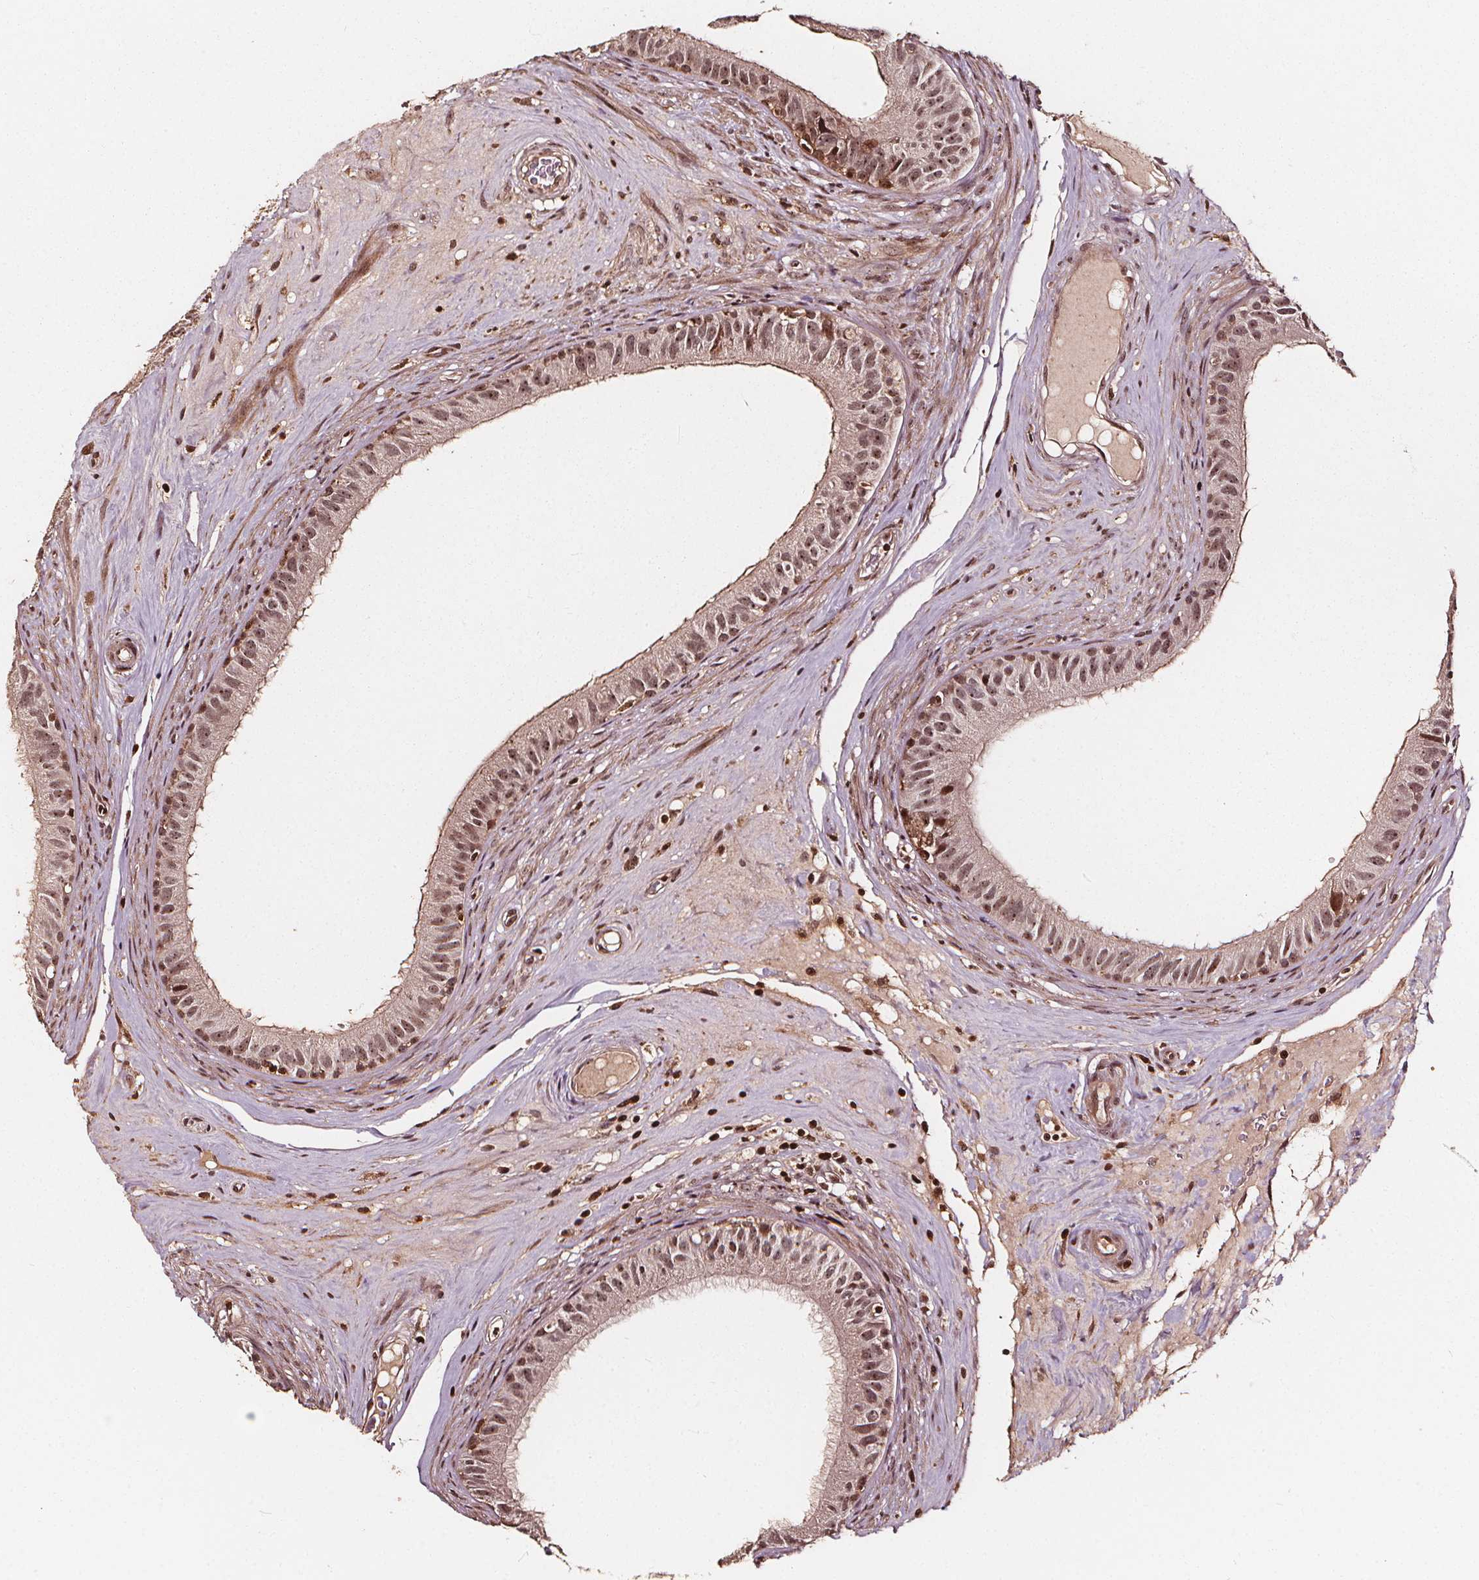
{"staining": {"intensity": "moderate", "quantity": ">75%", "location": "cytoplasmic/membranous,nuclear"}, "tissue": "epididymis", "cell_type": "Glandular cells", "image_type": "normal", "snomed": [{"axis": "morphology", "description": "Normal tissue, NOS"}, {"axis": "topography", "description": "Epididymis"}], "caption": "DAB immunohistochemical staining of unremarkable human epididymis demonstrates moderate cytoplasmic/membranous,nuclear protein positivity in approximately >75% of glandular cells.", "gene": "EXOSC9", "patient": {"sex": "male", "age": 59}}